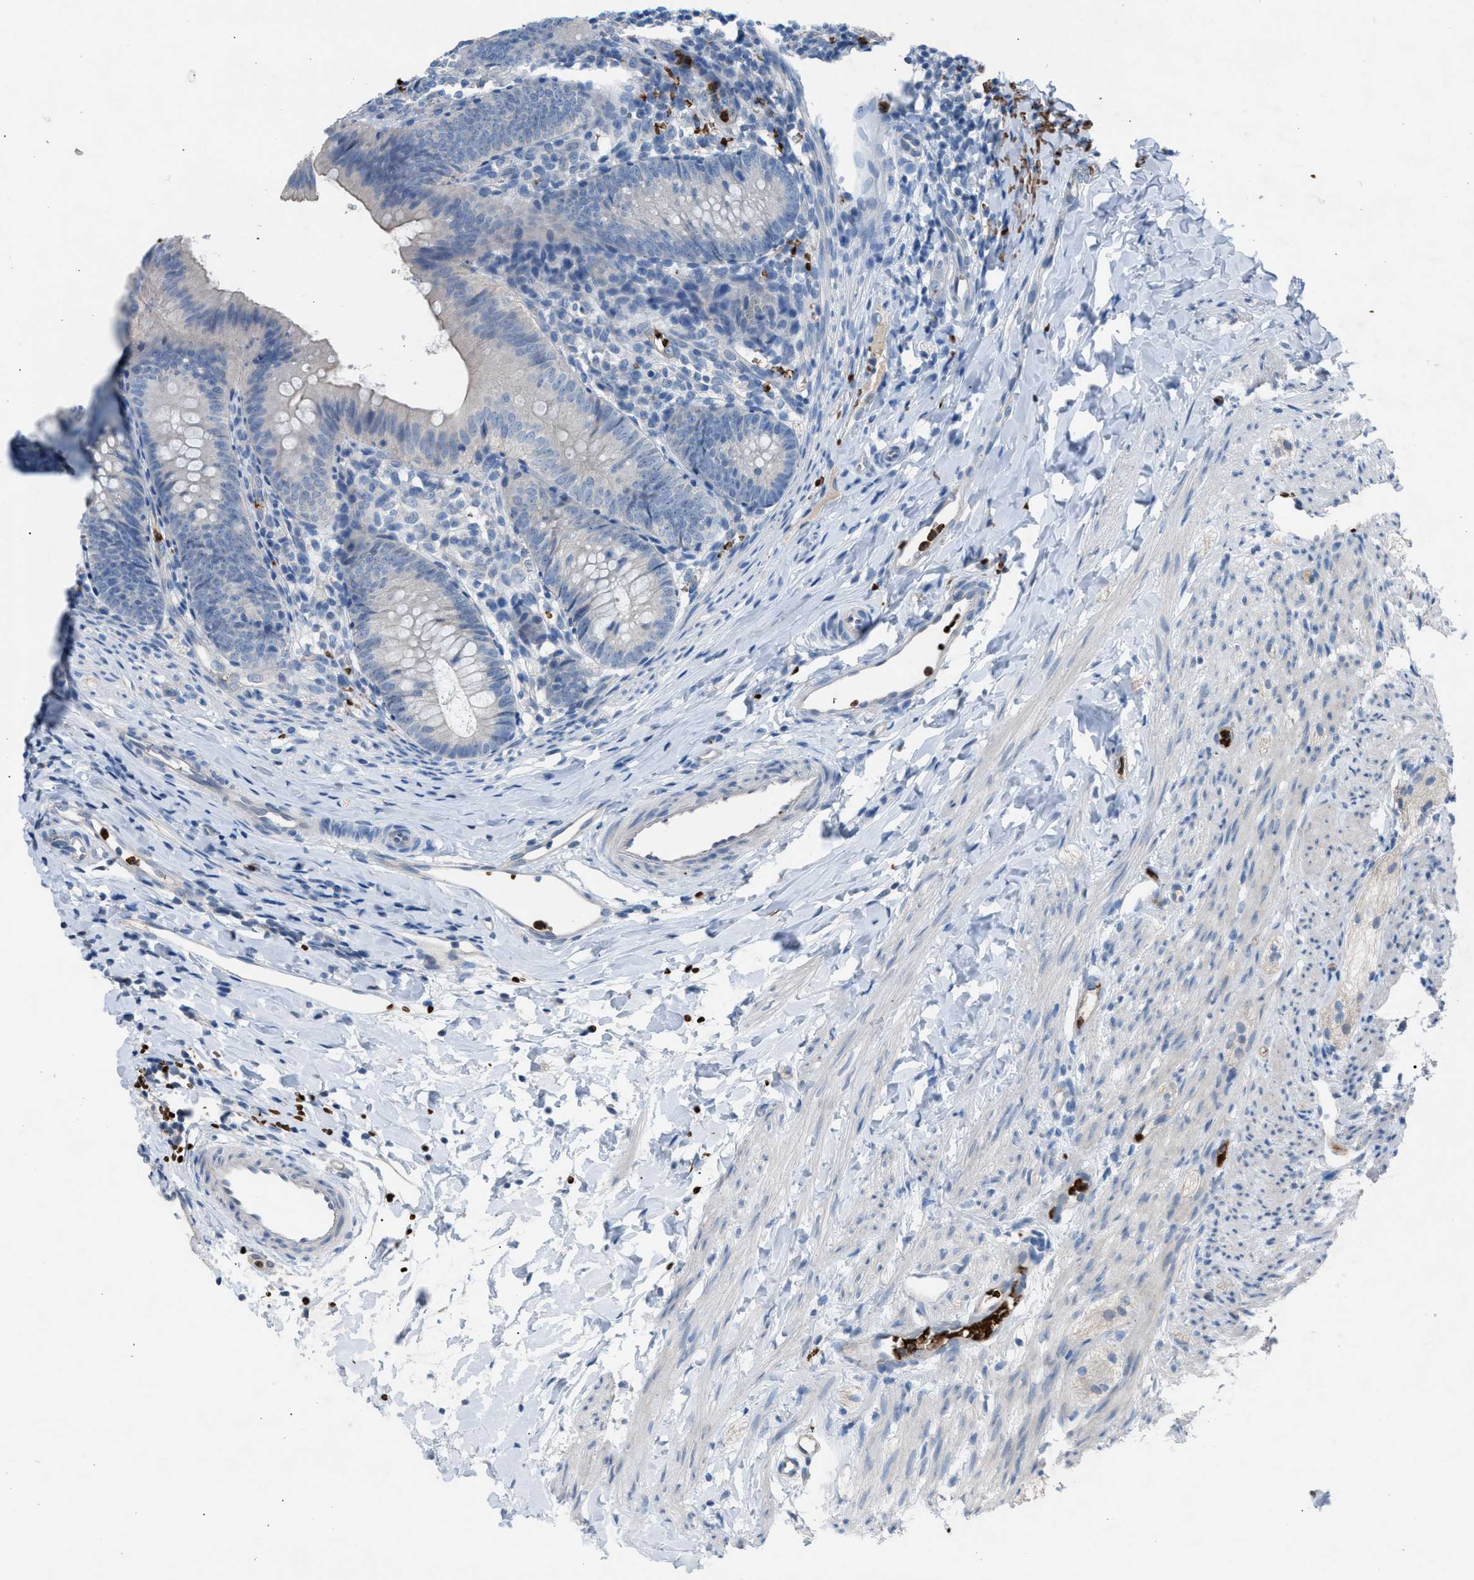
{"staining": {"intensity": "negative", "quantity": "none", "location": "none"}, "tissue": "appendix", "cell_type": "Glandular cells", "image_type": "normal", "snomed": [{"axis": "morphology", "description": "Normal tissue, NOS"}, {"axis": "topography", "description": "Appendix"}], "caption": "IHC image of unremarkable appendix stained for a protein (brown), which displays no positivity in glandular cells.", "gene": "CFAP77", "patient": {"sex": "male", "age": 1}}